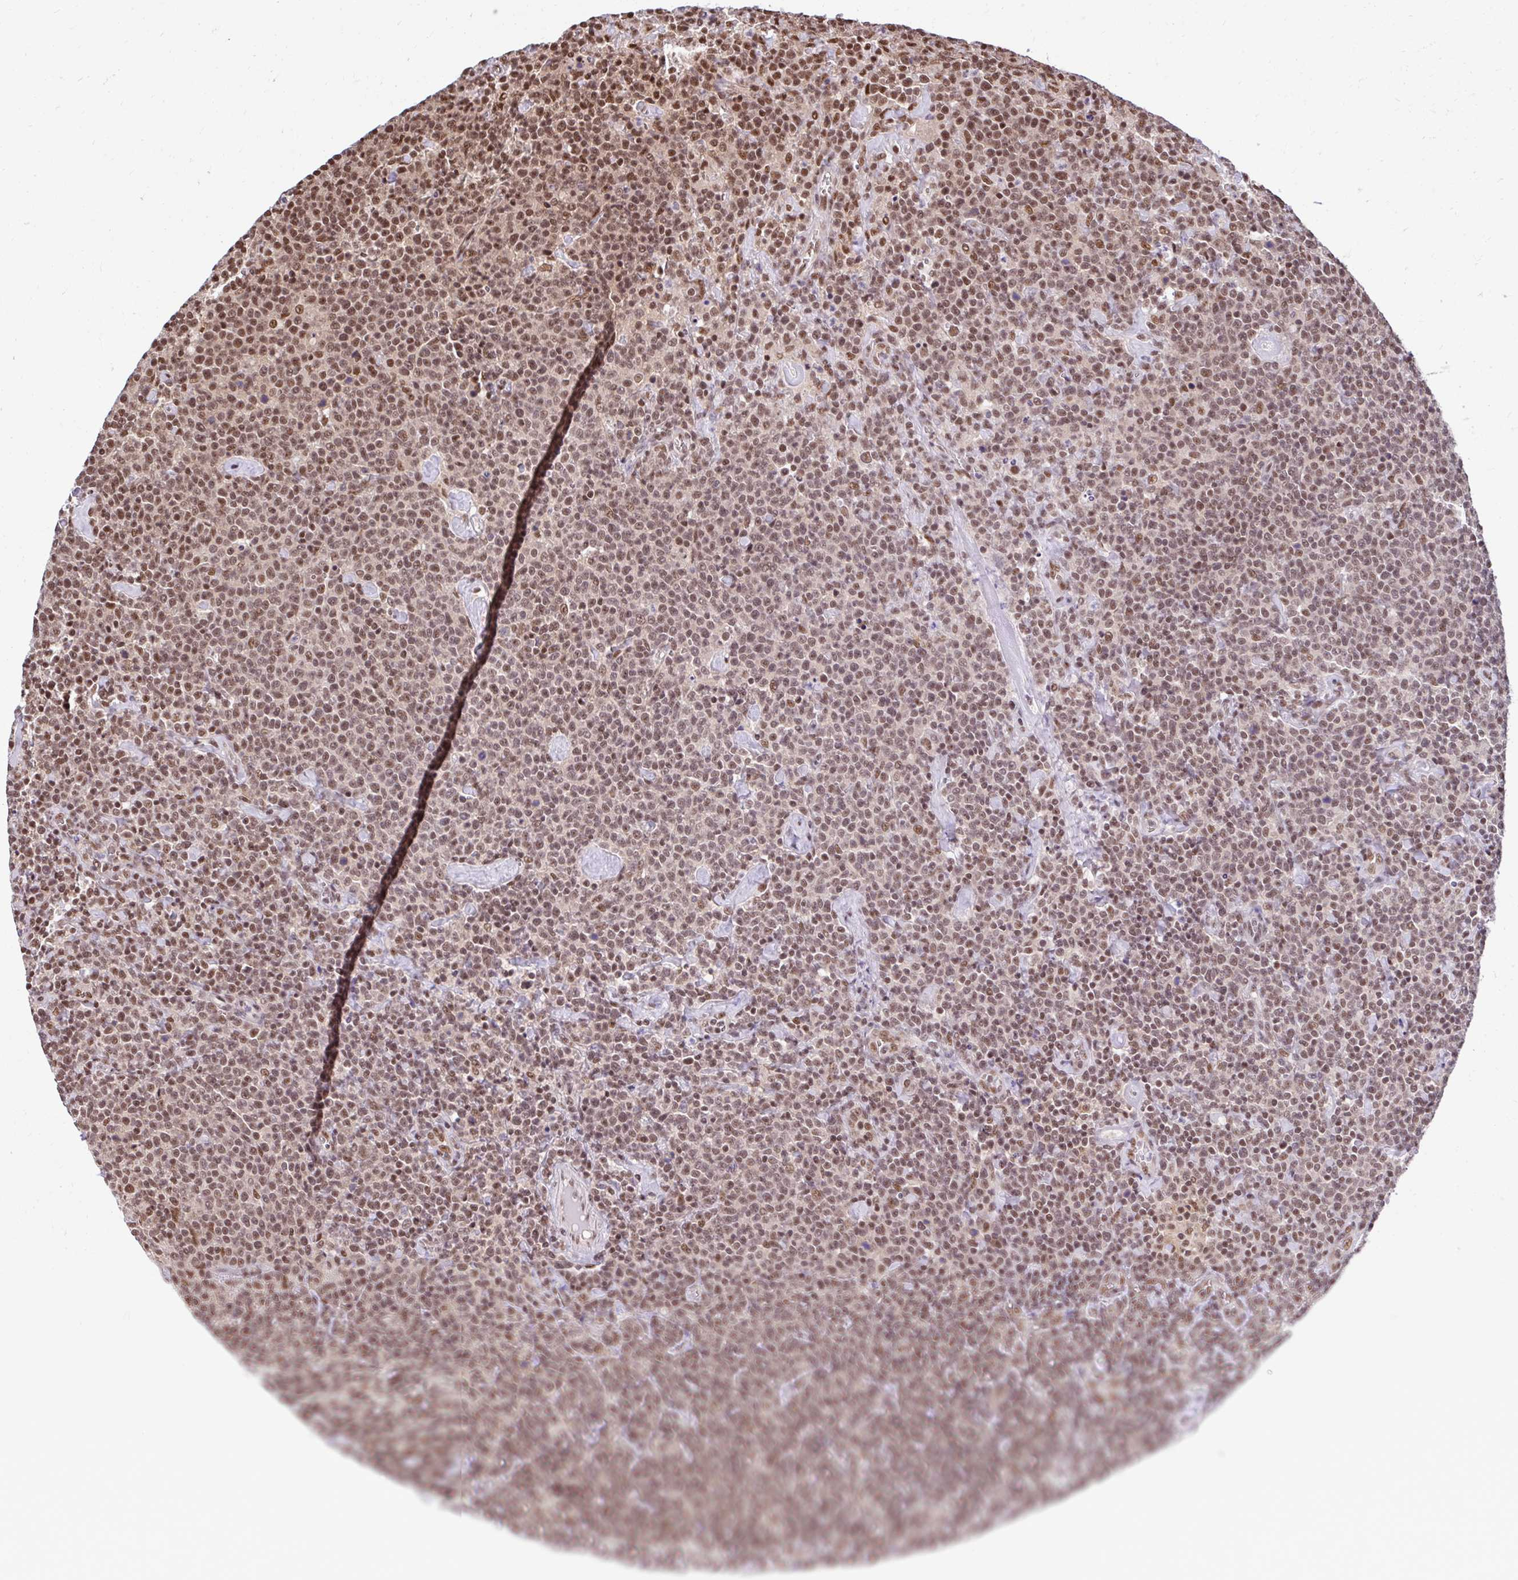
{"staining": {"intensity": "moderate", "quantity": ">75%", "location": "nuclear"}, "tissue": "lymphoma", "cell_type": "Tumor cells", "image_type": "cancer", "snomed": [{"axis": "morphology", "description": "Malignant lymphoma, non-Hodgkin's type, High grade"}, {"axis": "topography", "description": "Lymph node"}], "caption": "A photomicrograph of human high-grade malignant lymphoma, non-Hodgkin's type stained for a protein displays moderate nuclear brown staining in tumor cells. (IHC, brightfield microscopy, high magnification).", "gene": "ABCA9", "patient": {"sex": "male", "age": 61}}